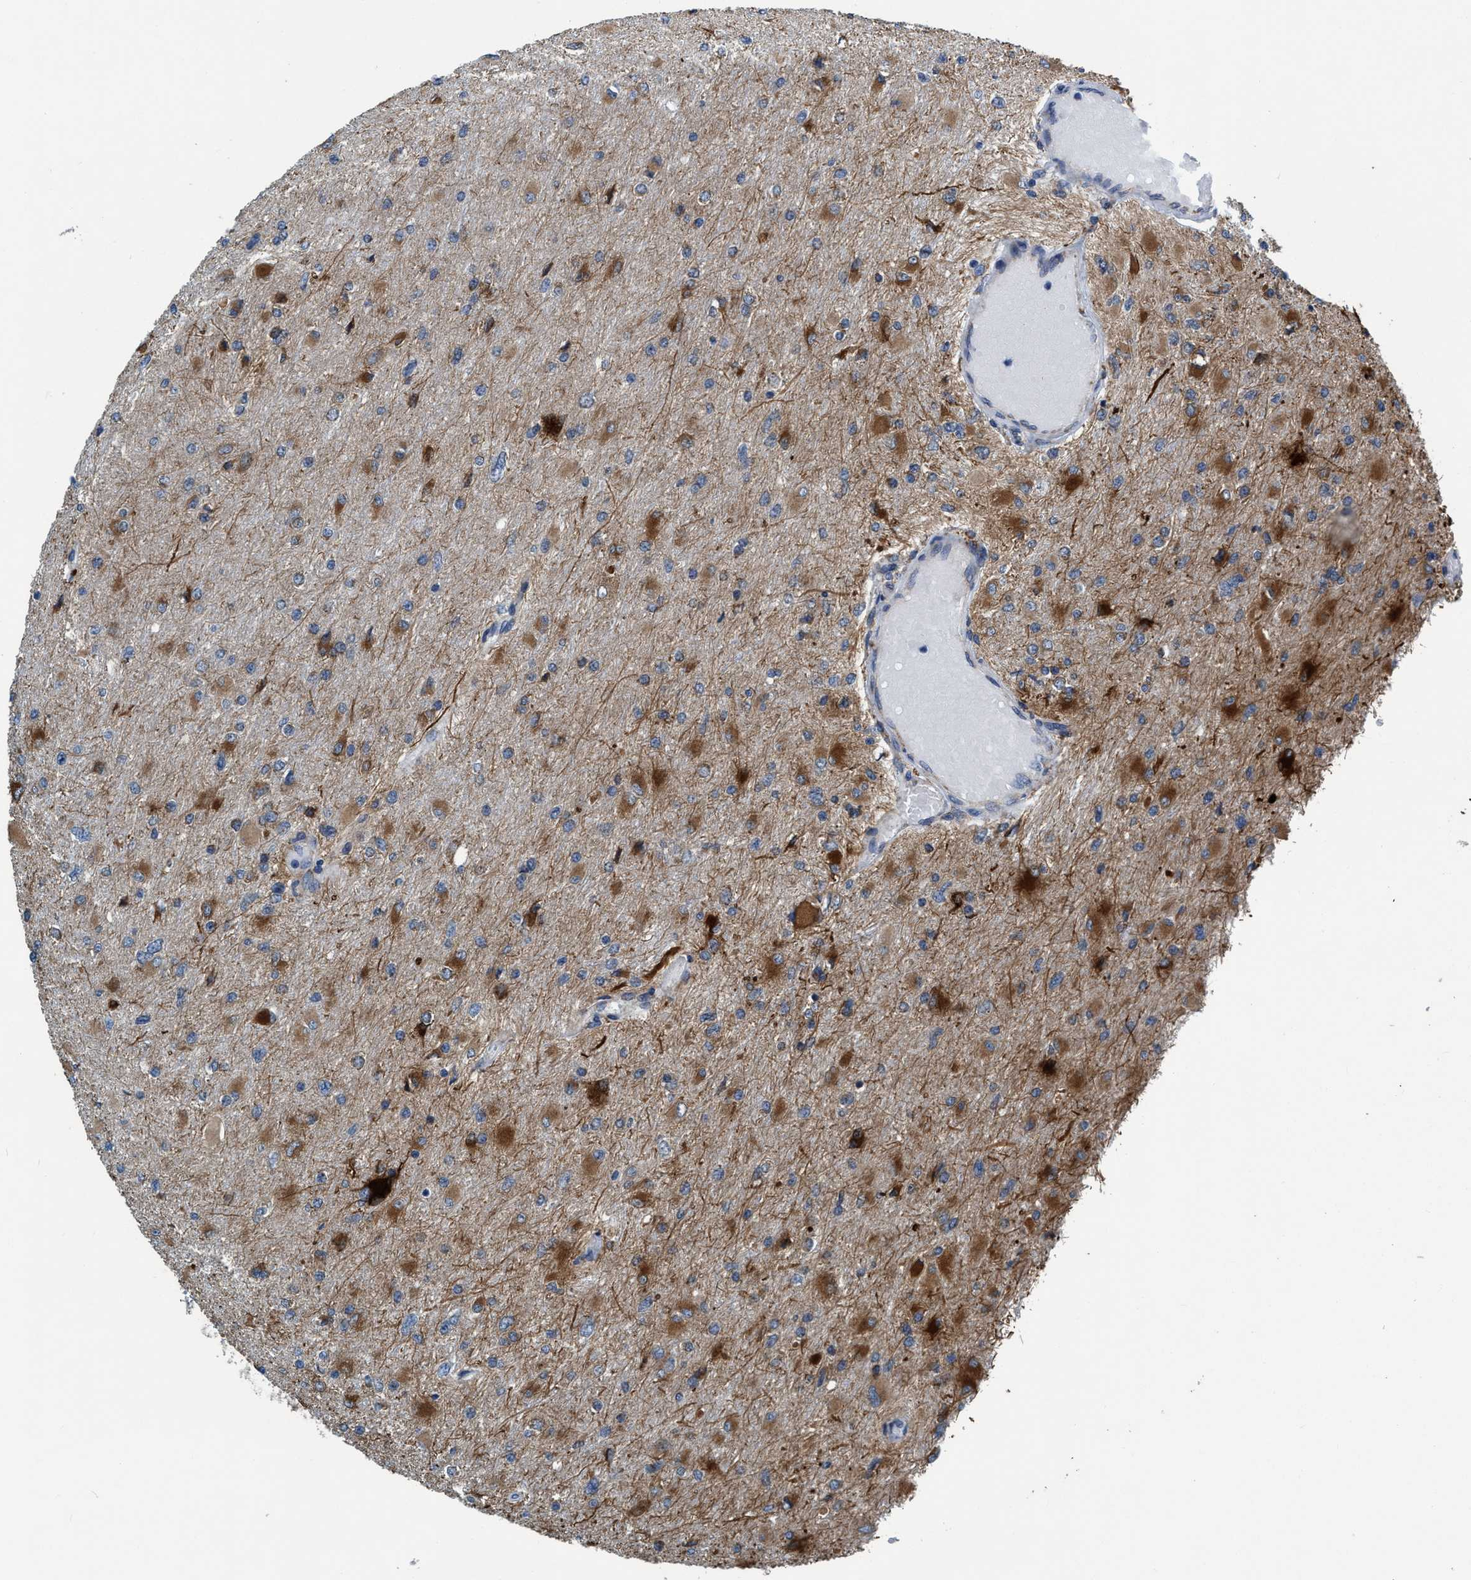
{"staining": {"intensity": "moderate", "quantity": ">75%", "location": "cytoplasmic/membranous"}, "tissue": "glioma", "cell_type": "Tumor cells", "image_type": "cancer", "snomed": [{"axis": "morphology", "description": "Glioma, malignant, High grade"}, {"axis": "topography", "description": "Cerebral cortex"}], "caption": "Immunohistochemical staining of human glioma exhibits medium levels of moderate cytoplasmic/membranous protein positivity in about >75% of tumor cells. (brown staining indicates protein expression, while blue staining denotes nuclei).", "gene": "ARMC9", "patient": {"sex": "female", "age": 36}}